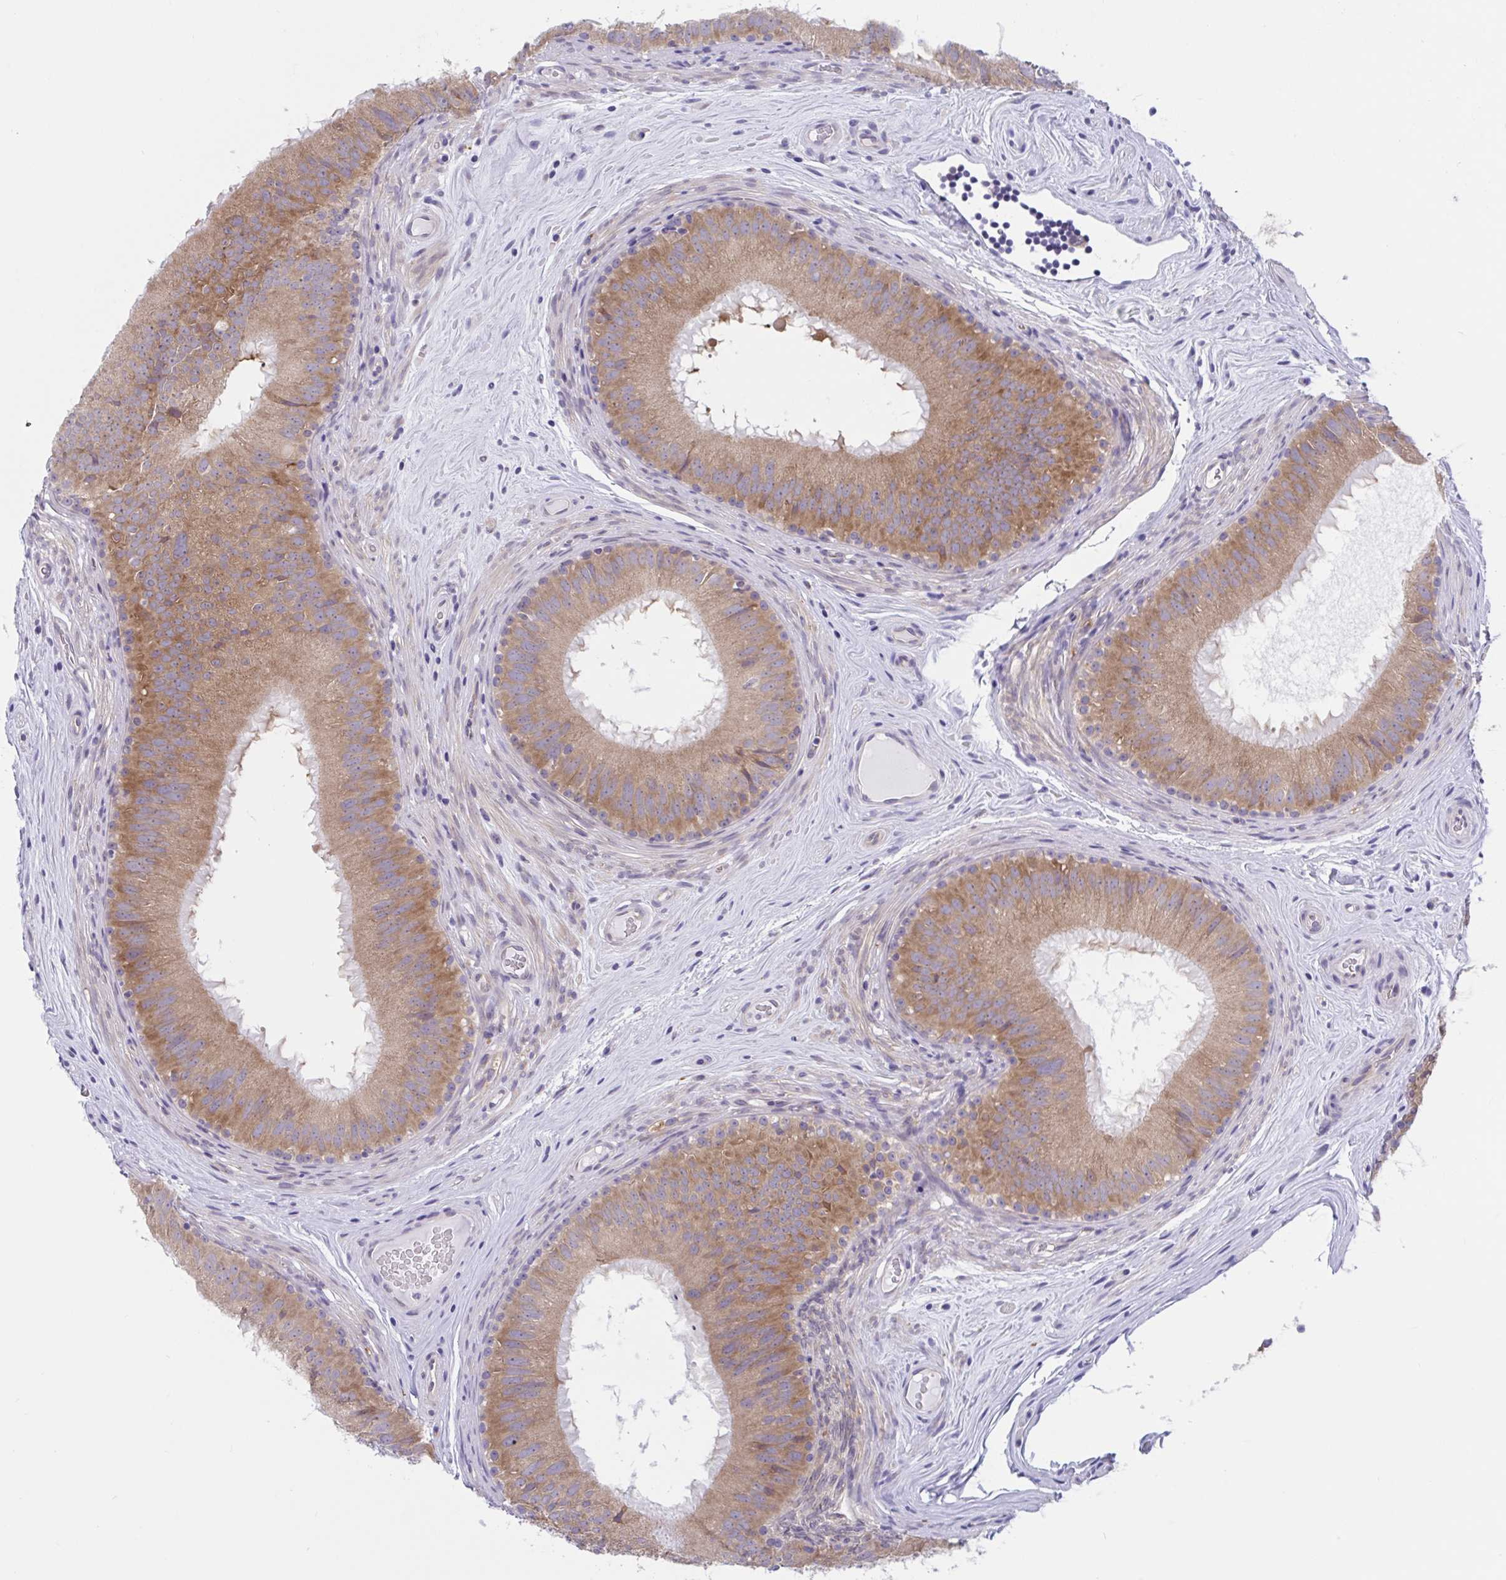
{"staining": {"intensity": "moderate", "quantity": ">75%", "location": "cytoplasmic/membranous"}, "tissue": "epididymis", "cell_type": "Glandular cells", "image_type": "normal", "snomed": [{"axis": "morphology", "description": "Normal tissue, NOS"}, {"axis": "topography", "description": "Epididymis"}], "caption": "IHC histopathology image of unremarkable epididymis stained for a protein (brown), which shows medium levels of moderate cytoplasmic/membranous expression in about >75% of glandular cells.", "gene": "CAMLG", "patient": {"sex": "male", "age": 44}}